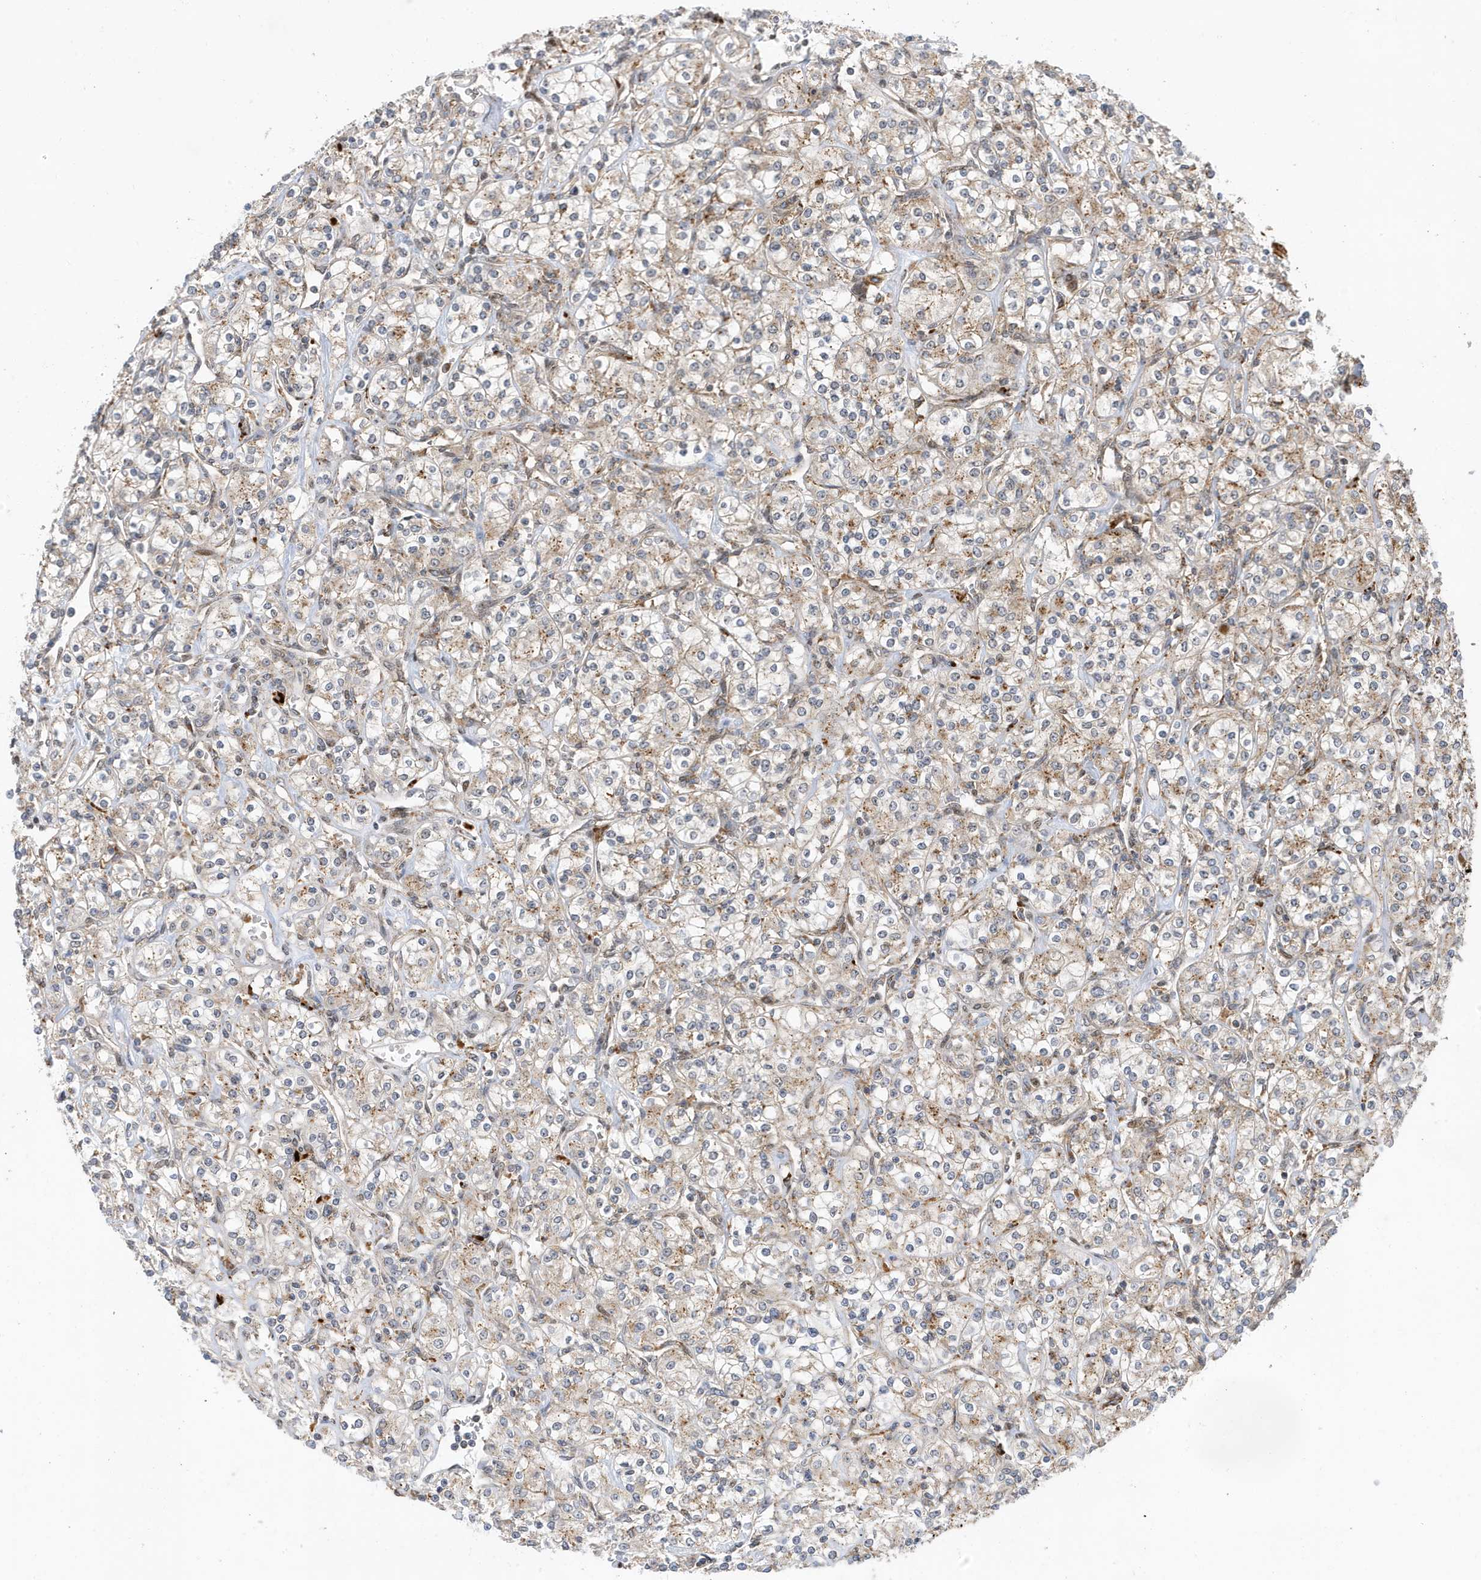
{"staining": {"intensity": "weak", "quantity": ">75%", "location": "cytoplasmic/membranous"}, "tissue": "renal cancer", "cell_type": "Tumor cells", "image_type": "cancer", "snomed": [{"axis": "morphology", "description": "Adenocarcinoma, NOS"}, {"axis": "topography", "description": "Kidney"}], "caption": "DAB immunohistochemical staining of human renal cancer shows weak cytoplasmic/membranous protein expression in approximately >75% of tumor cells.", "gene": "ZNF507", "patient": {"sex": "male", "age": 77}}